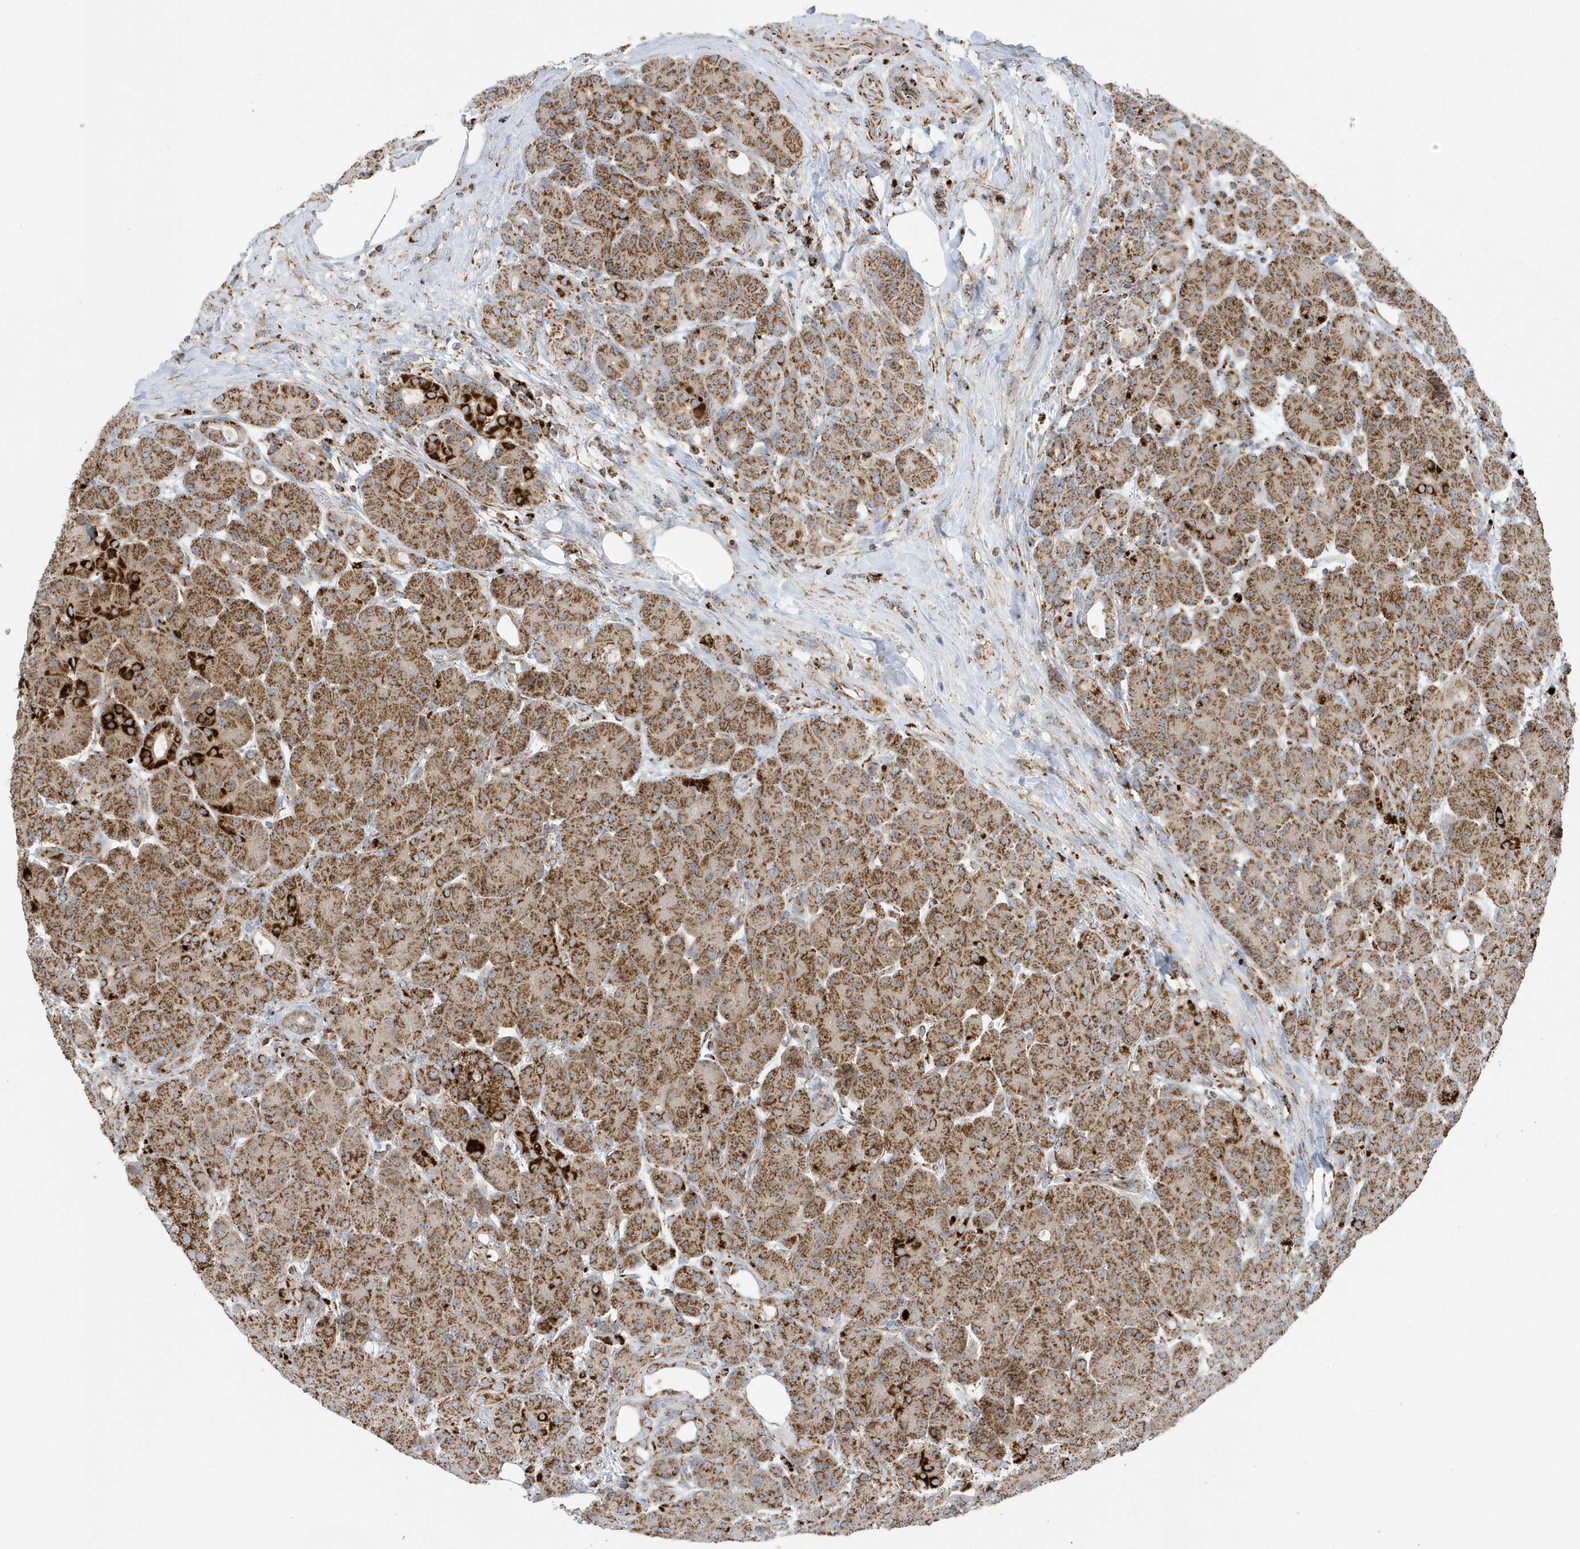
{"staining": {"intensity": "strong", "quantity": ">75%", "location": "cytoplasmic/membranous"}, "tissue": "pancreas", "cell_type": "Exocrine glandular cells", "image_type": "normal", "snomed": [{"axis": "morphology", "description": "Normal tissue, NOS"}, {"axis": "topography", "description": "Pancreas"}], "caption": "A brown stain highlights strong cytoplasmic/membranous expression of a protein in exocrine glandular cells of benign human pancreas.", "gene": "ATP5ME", "patient": {"sex": "male", "age": 63}}